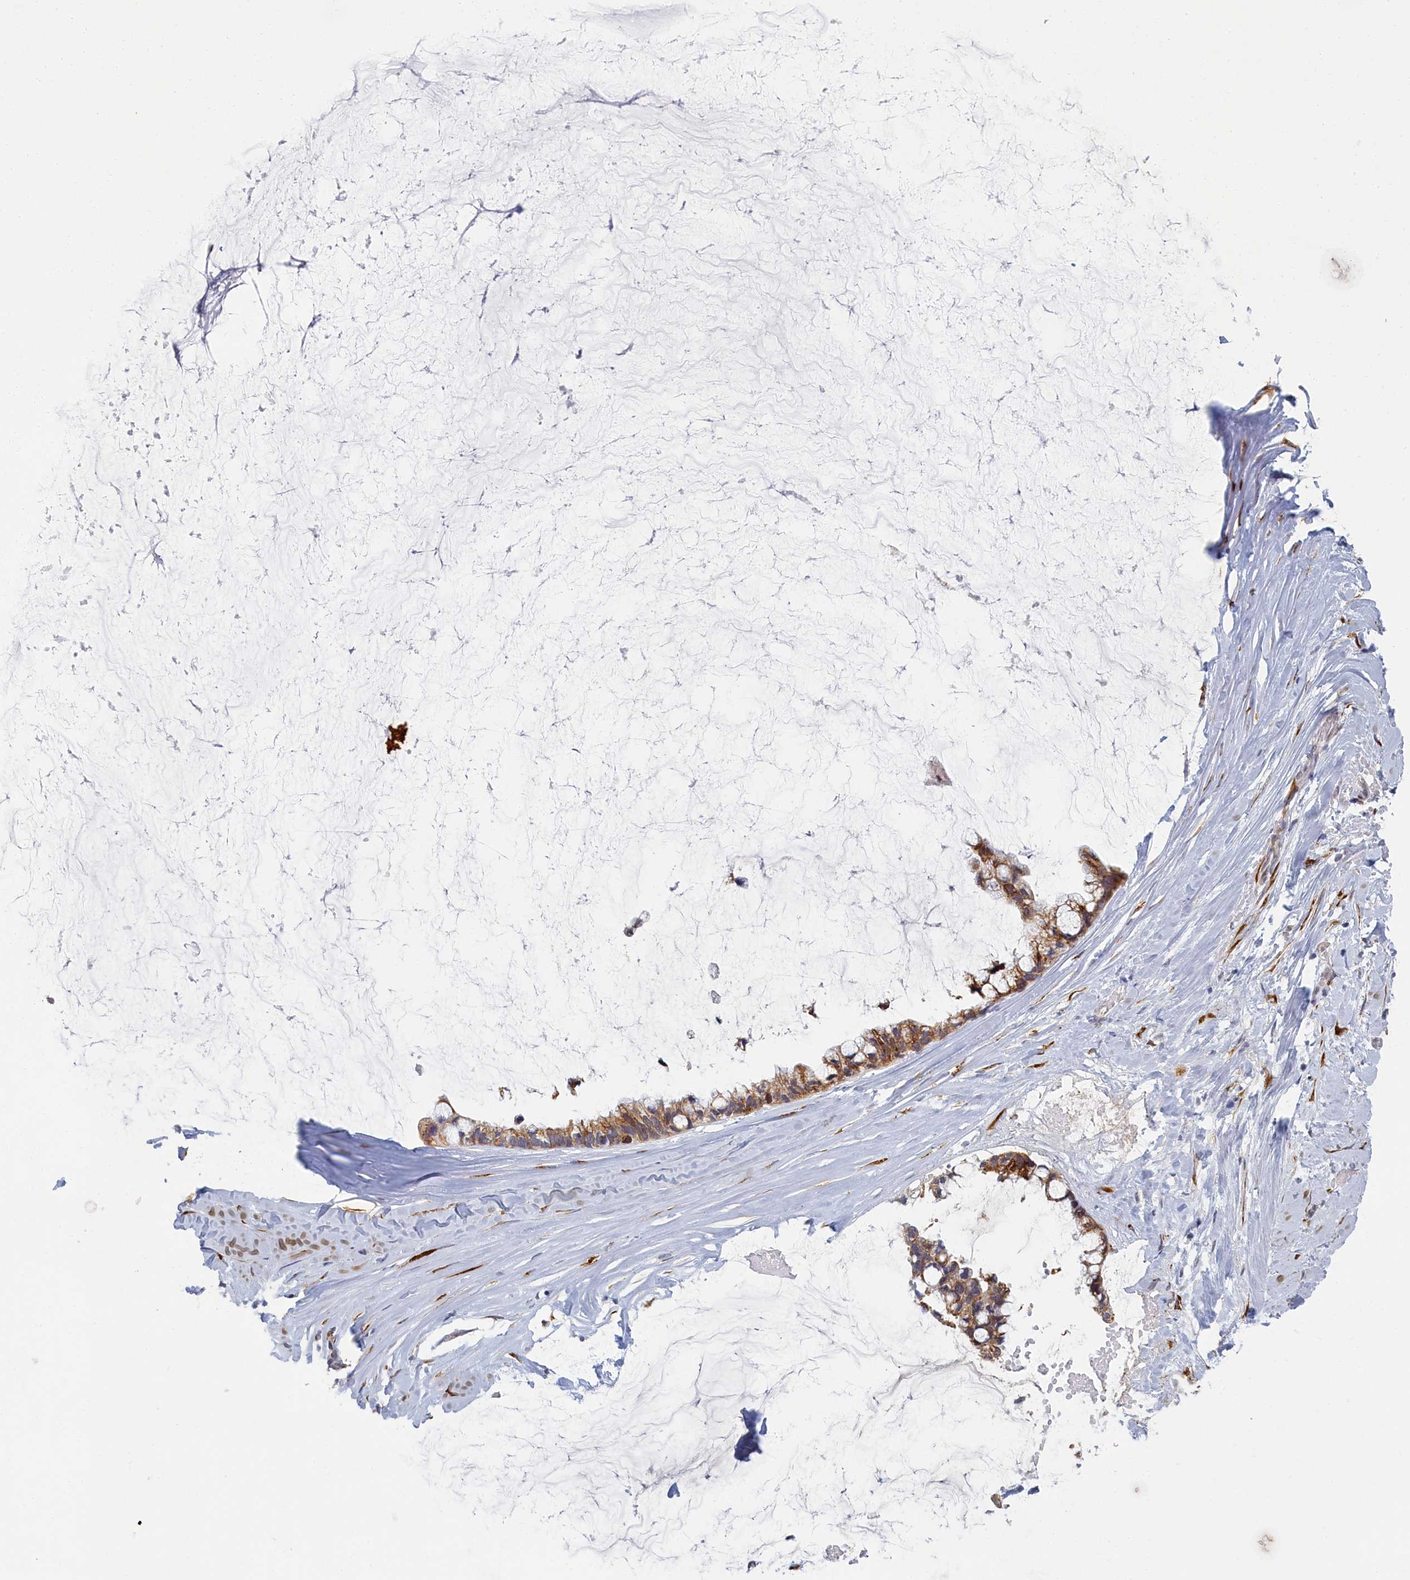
{"staining": {"intensity": "moderate", "quantity": ">75%", "location": "cytoplasmic/membranous"}, "tissue": "ovarian cancer", "cell_type": "Tumor cells", "image_type": "cancer", "snomed": [{"axis": "morphology", "description": "Cystadenocarcinoma, mucinous, NOS"}, {"axis": "topography", "description": "Ovary"}], "caption": "A medium amount of moderate cytoplasmic/membranous positivity is seen in about >75% of tumor cells in ovarian cancer tissue.", "gene": "DNAJC17", "patient": {"sex": "female", "age": 39}}